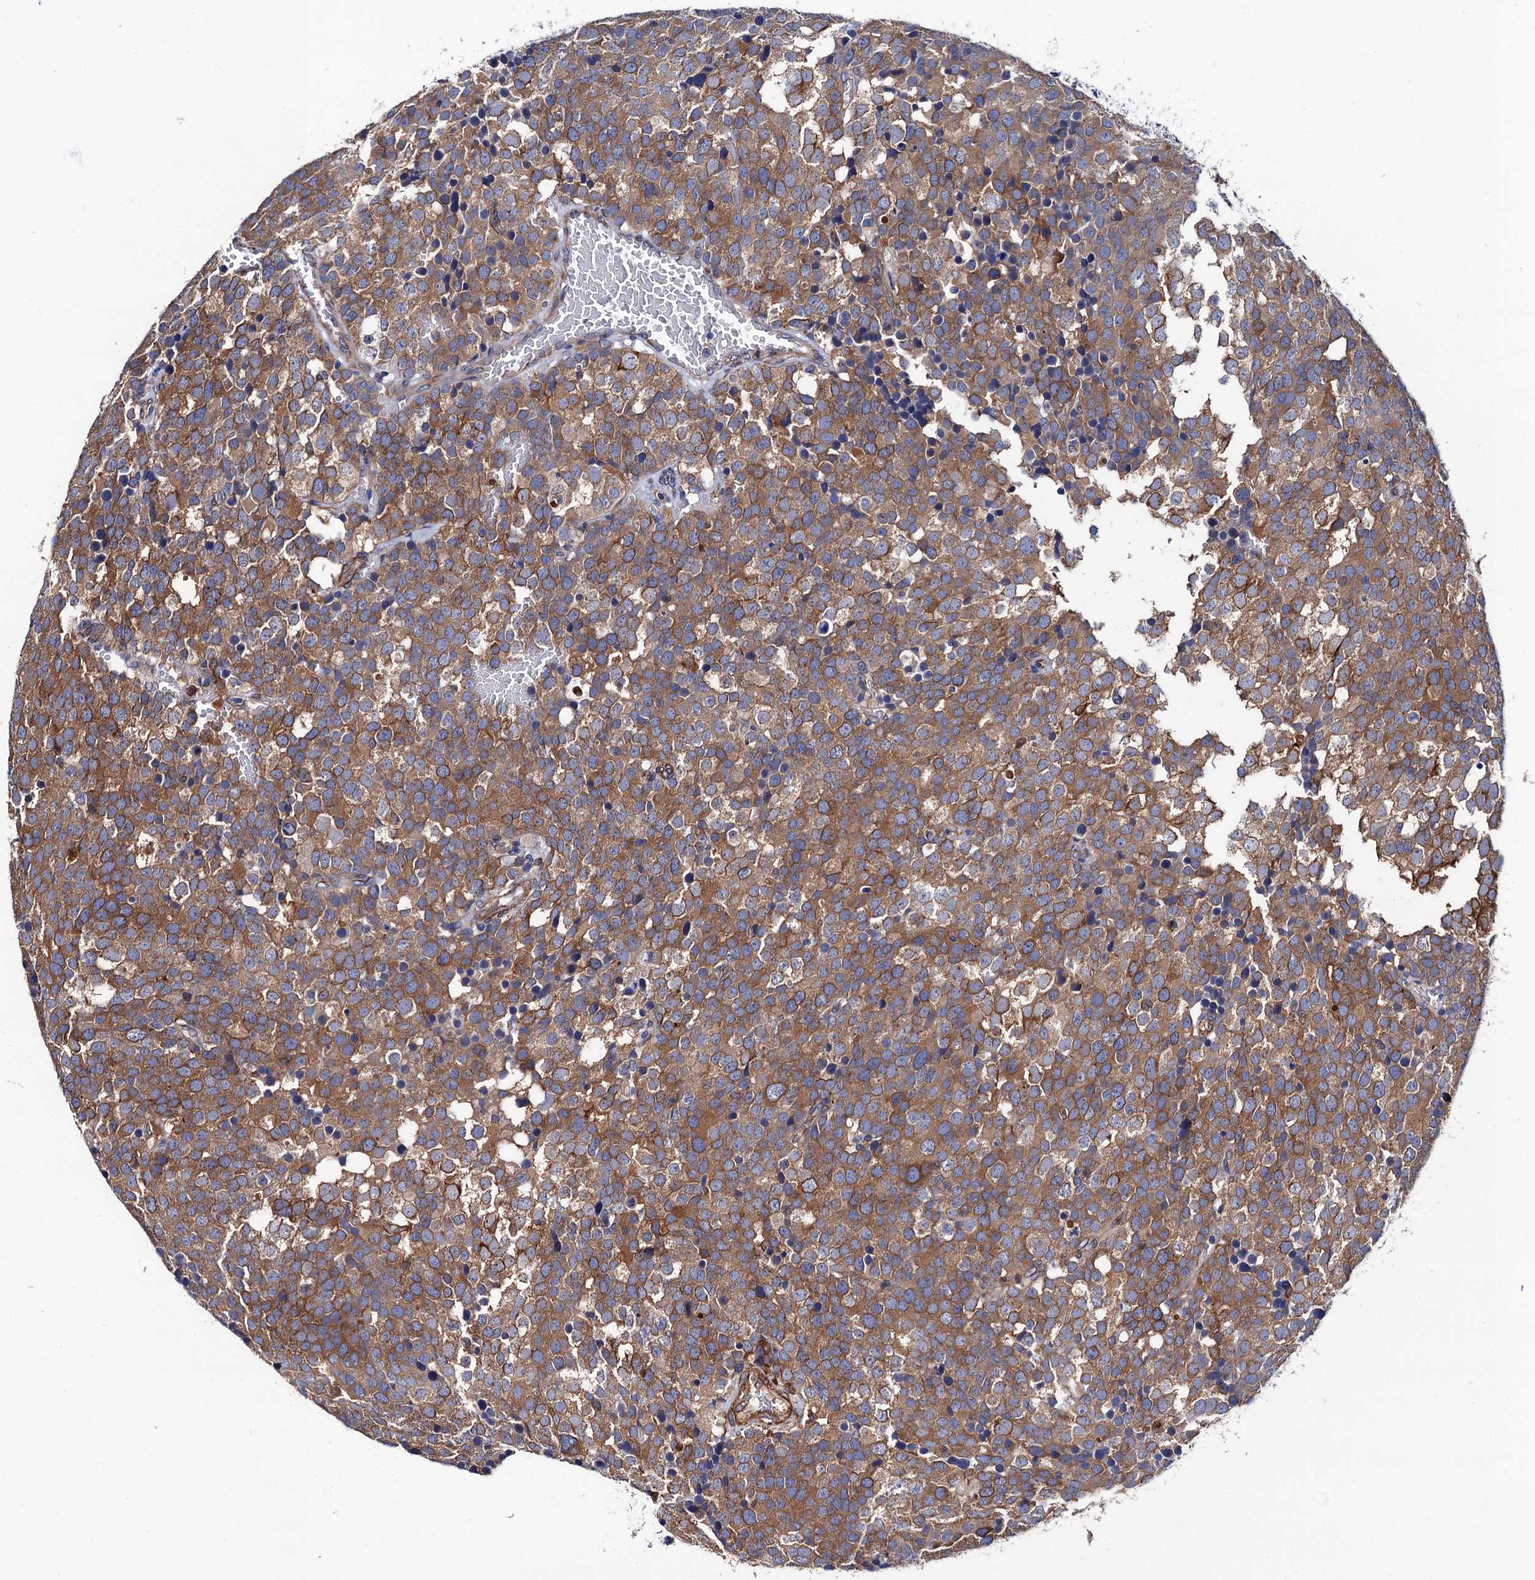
{"staining": {"intensity": "moderate", "quantity": ">75%", "location": "cytoplasmic/membranous"}, "tissue": "testis cancer", "cell_type": "Tumor cells", "image_type": "cancer", "snomed": [{"axis": "morphology", "description": "Seminoma, NOS"}, {"axis": "topography", "description": "Testis"}], "caption": "This is a micrograph of immunohistochemistry (IHC) staining of testis cancer, which shows moderate staining in the cytoplasmic/membranous of tumor cells.", "gene": "ZDHHC18", "patient": {"sex": "male", "age": 71}}